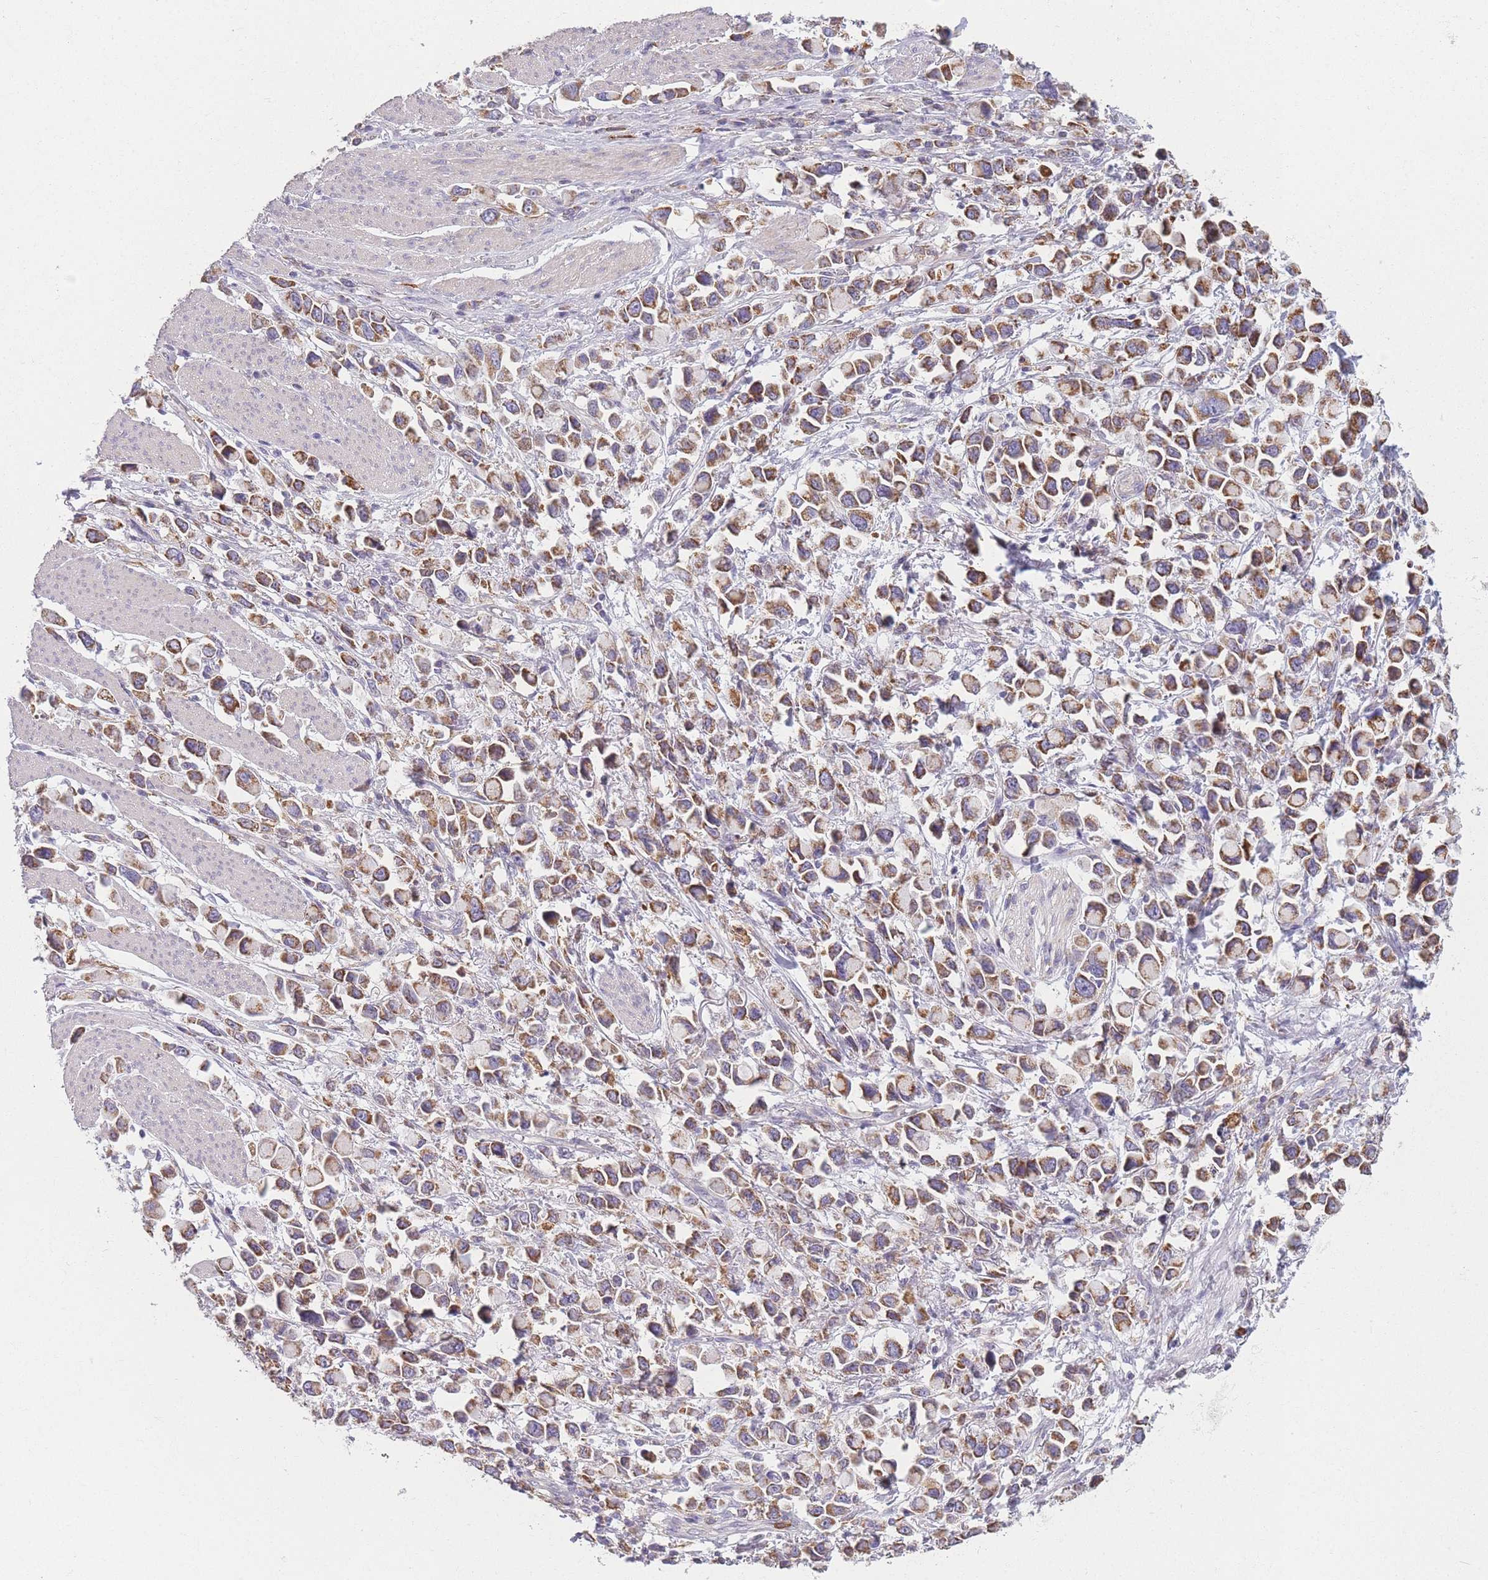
{"staining": {"intensity": "moderate", "quantity": ">75%", "location": "cytoplasmic/membranous"}, "tissue": "stomach cancer", "cell_type": "Tumor cells", "image_type": "cancer", "snomed": [{"axis": "morphology", "description": "Adenocarcinoma, NOS"}, {"axis": "topography", "description": "Stomach"}], "caption": "DAB (3,3'-diaminobenzidine) immunohistochemical staining of human stomach cancer demonstrates moderate cytoplasmic/membranous protein expression in approximately >75% of tumor cells. (DAB IHC, brown staining for protein, blue staining for nuclei).", "gene": "PRAM1", "patient": {"sex": "female", "age": 81}}